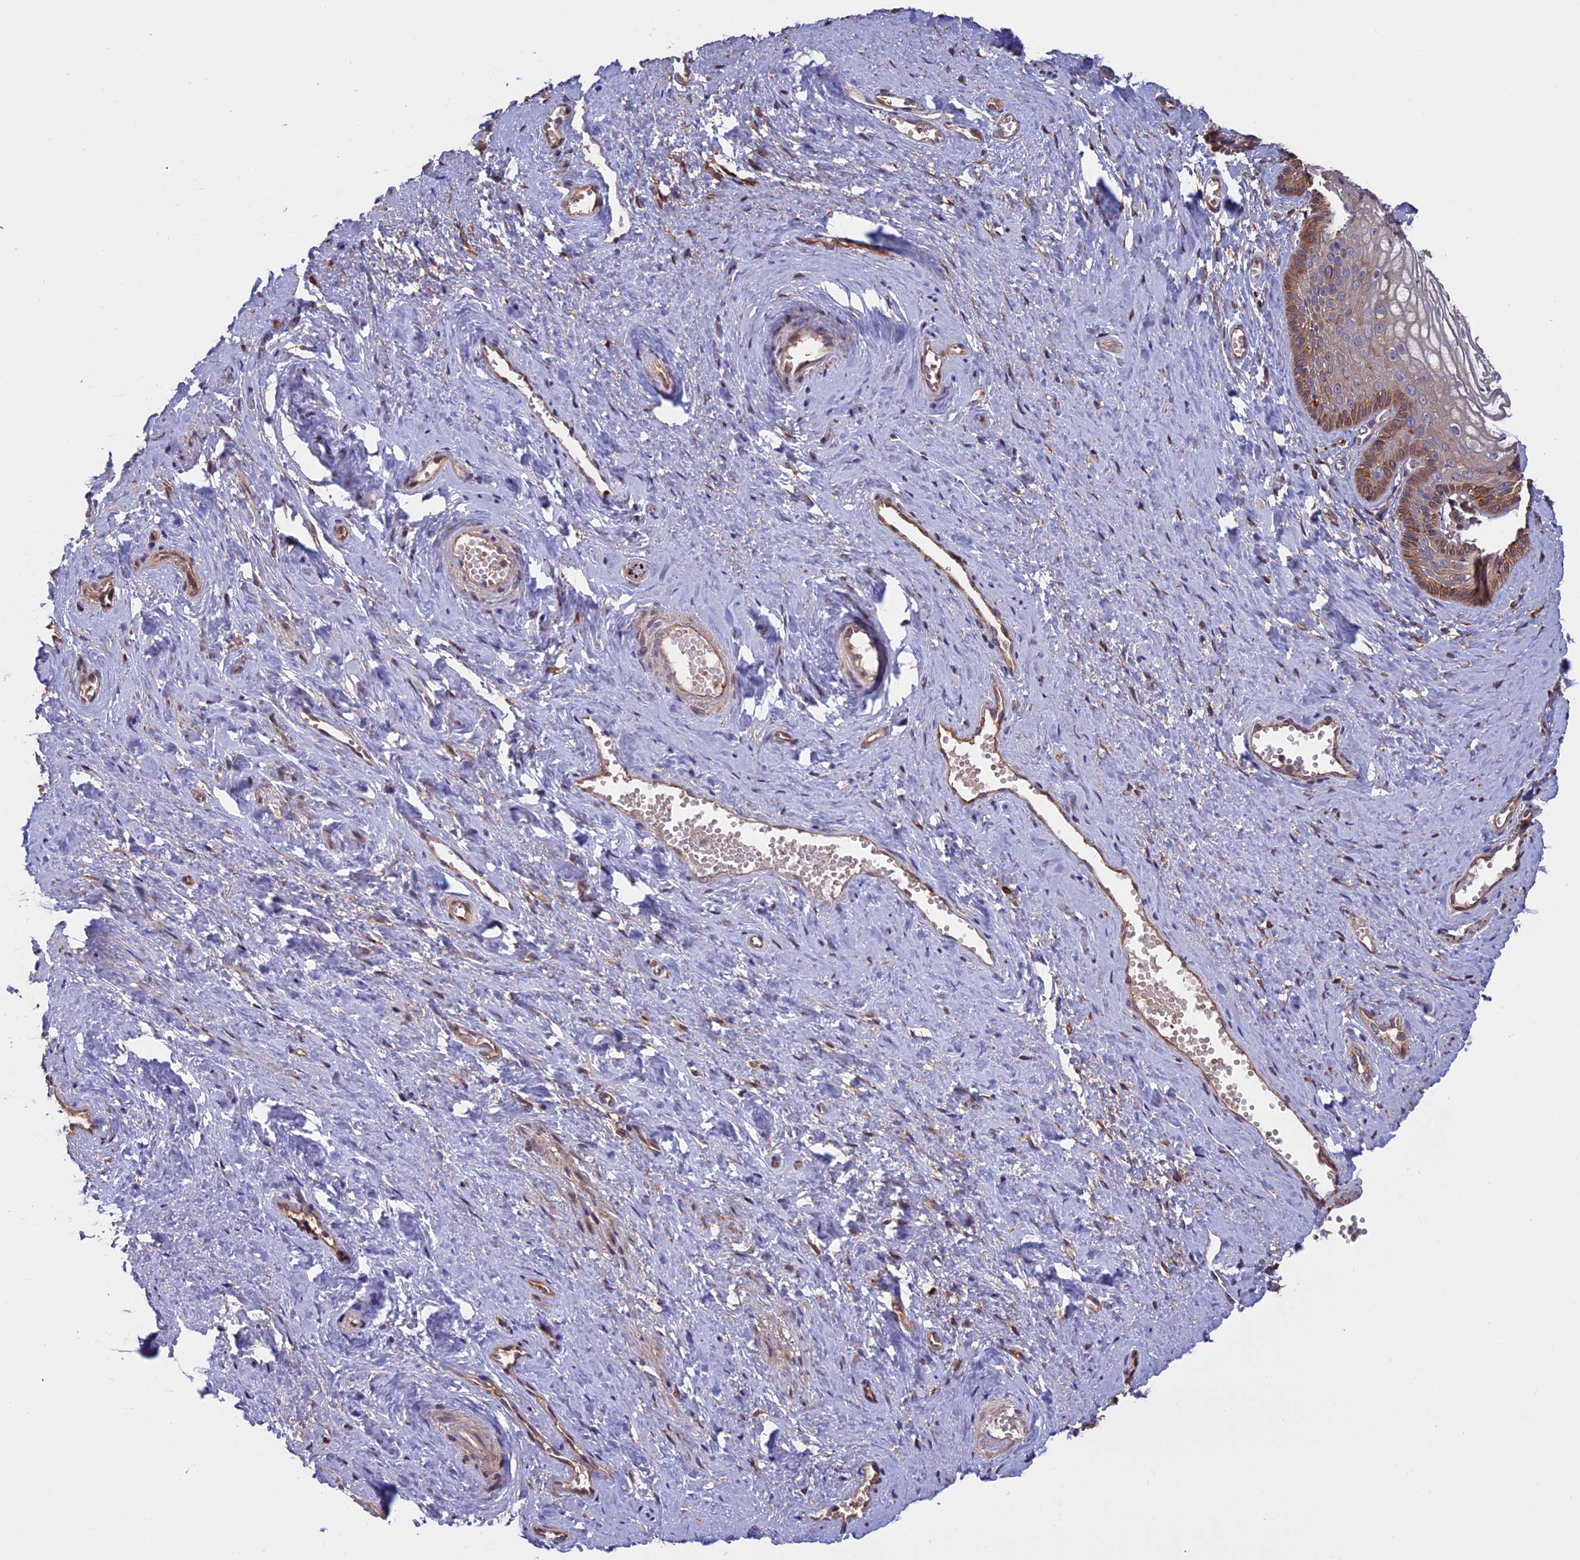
{"staining": {"intensity": "moderate", "quantity": ">75%", "location": "cytoplasmic/membranous"}, "tissue": "vagina", "cell_type": "Squamous epithelial cells", "image_type": "normal", "snomed": [{"axis": "morphology", "description": "Normal tissue, NOS"}, {"axis": "topography", "description": "Vagina"}, {"axis": "topography", "description": "Cervix"}], "caption": "Human vagina stained with a brown dye reveals moderate cytoplasmic/membranous positive positivity in about >75% of squamous epithelial cells.", "gene": "VWA3A", "patient": {"sex": "female", "age": 40}}